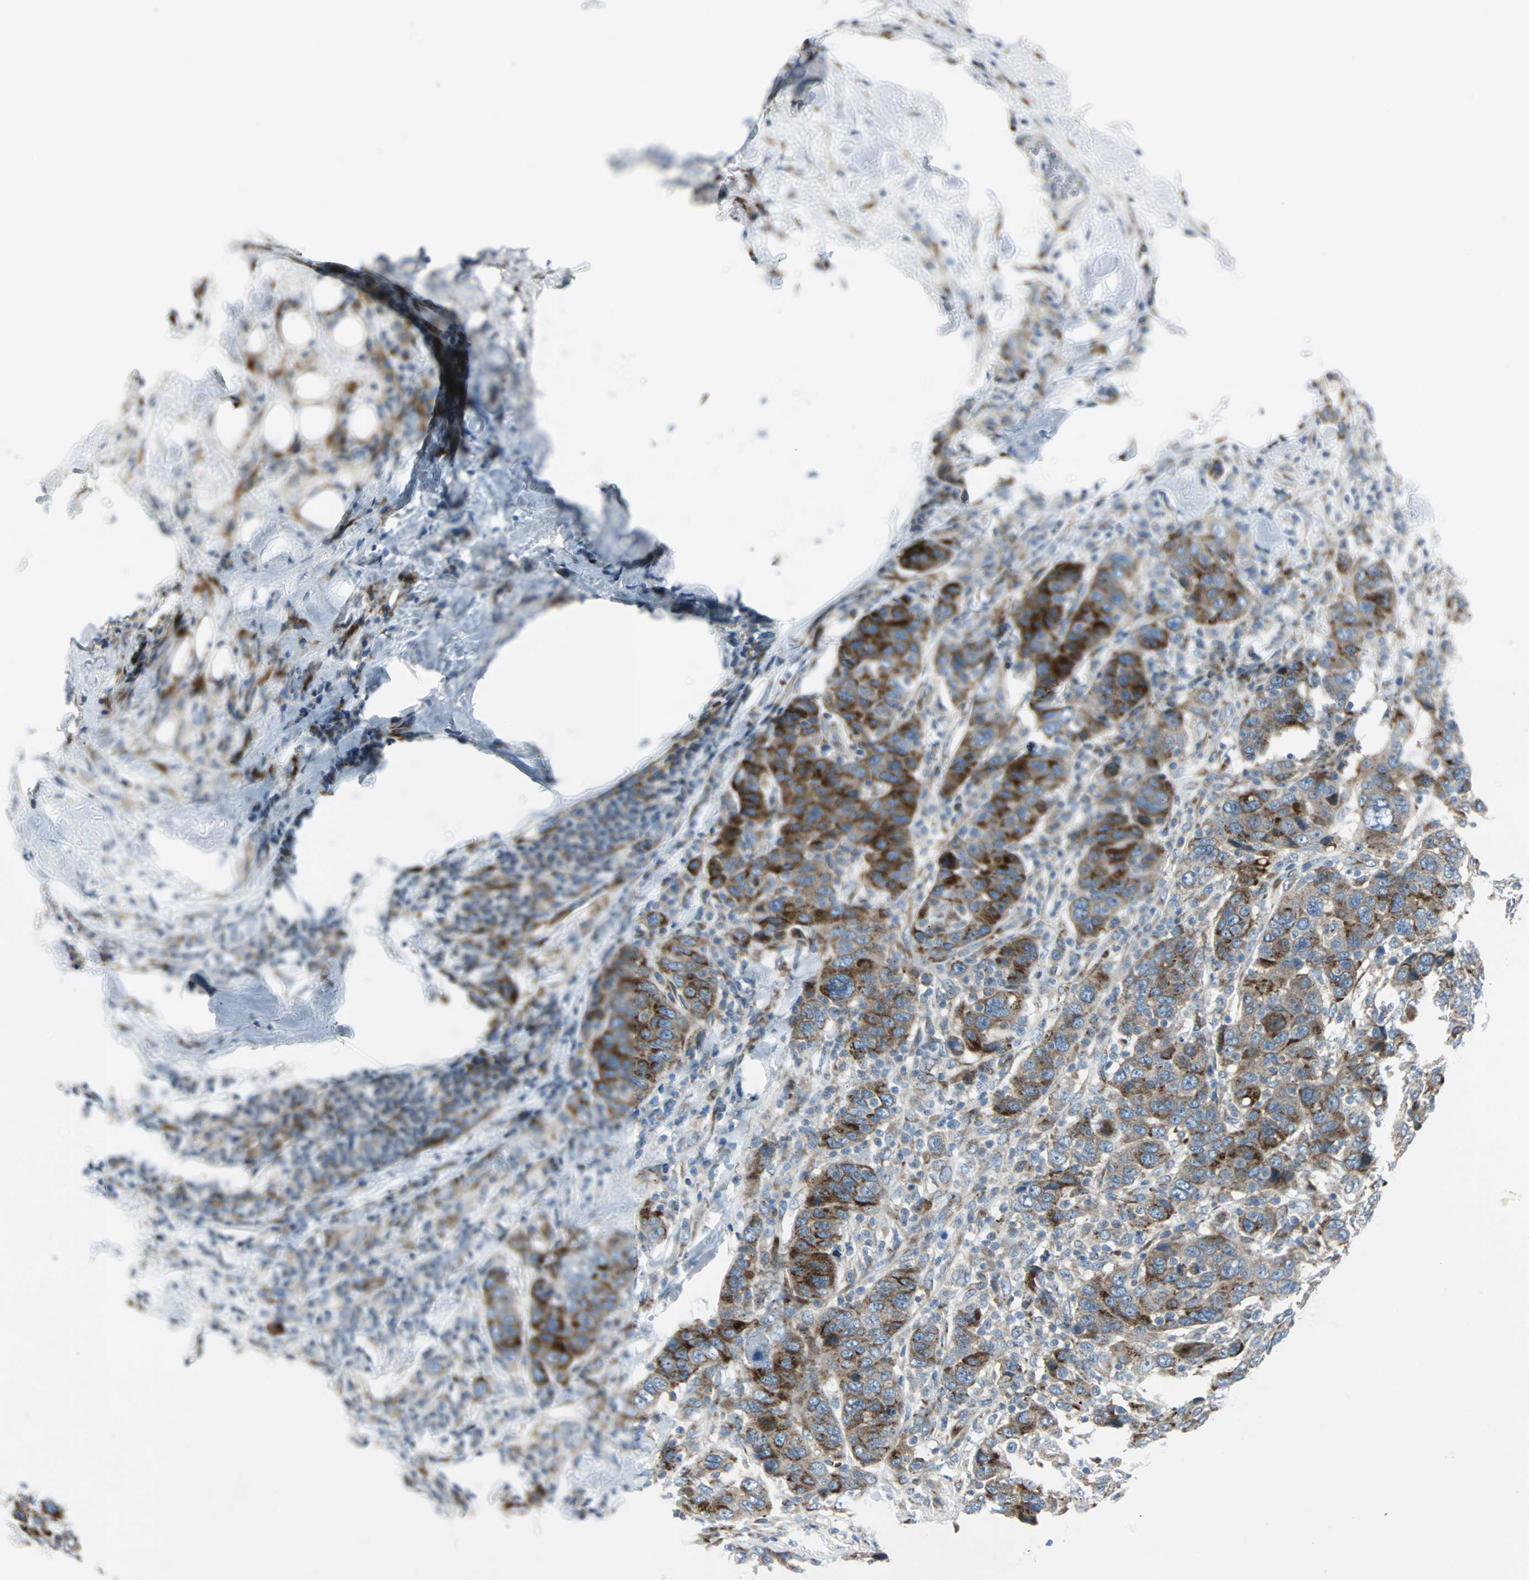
{"staining": {"intensity": "strong", "quantity": ">75%", "location": "cytoplasmic/membranous"}, "tissue": "breast cancer", "cell_type": "Tumor cells", "image_type": "cancer", "snomed": [{"axis": "morphology", "description": "Duct carcinoma"}, {"axis": "topography", "description": "Breast"}], "caption": "A photomicrograph of breast invasive ductal carcinoma stained for a protein exhibits strong cytoplasmic/membranous brown staining in tumor cells.", "gene": "BBC3", "patient": {"sex": "female", "age": 37}}